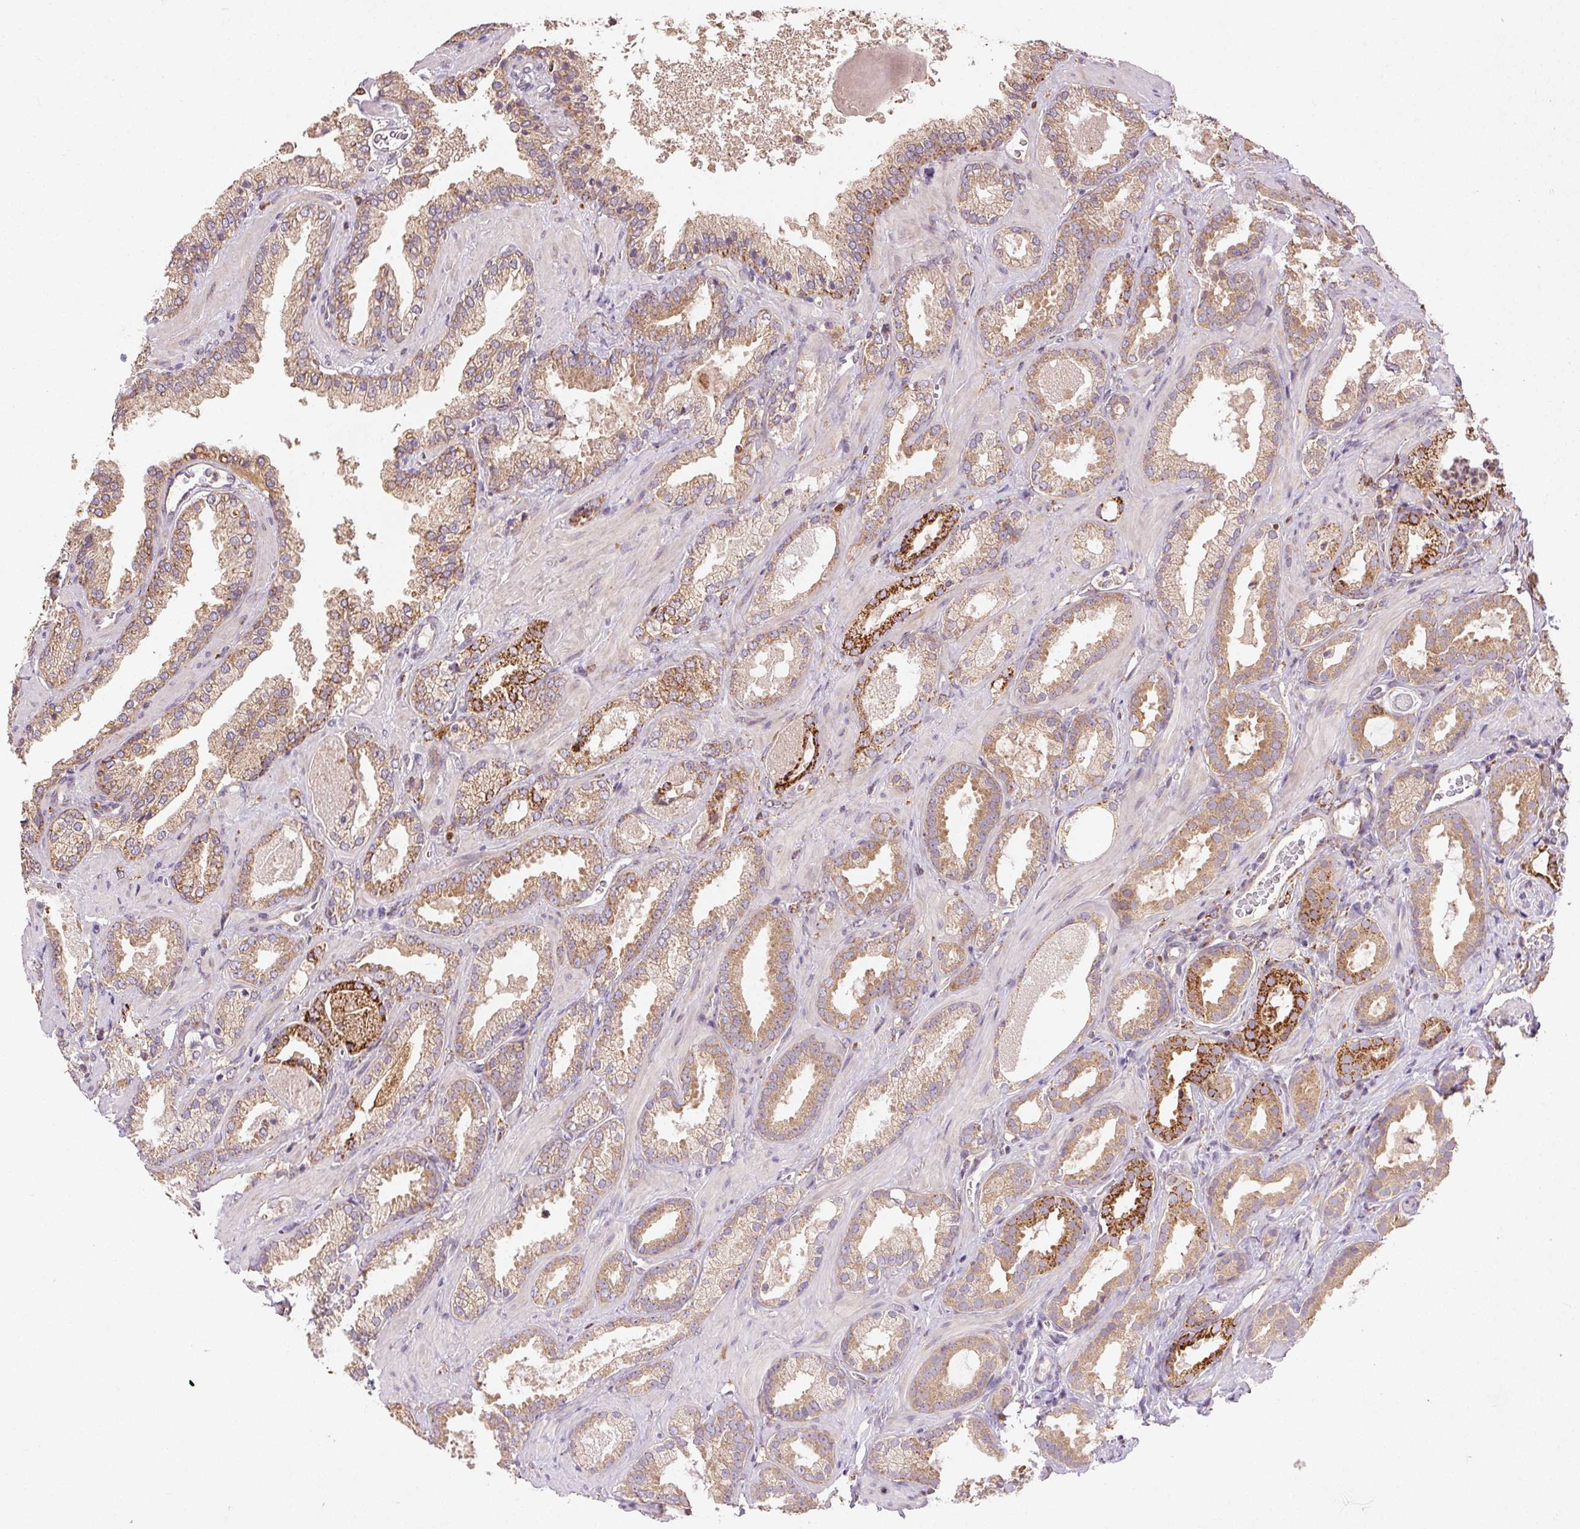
{"staining": {"intensity": "moderate", "quantity": ">75%", "location": "cytoplasmic/membranous"}, "tissue": "prostate cancer", "cell_type": "Tumor cells", "image_type": "cancer", "snomed": [{"axis": "morphology", "description": "Adenocarcinoma, Low grade"}, {"axis": "topography", "description": "Prostate"}], "caption": "A brown stain shows moderate cytoplasmic/membranous expression of a protein in prostate cancer (adenocarcinoma (low-grade)) tumor cells.", "gene": "FNBP1L", "patient": {"sex": "male", "age": 62}}